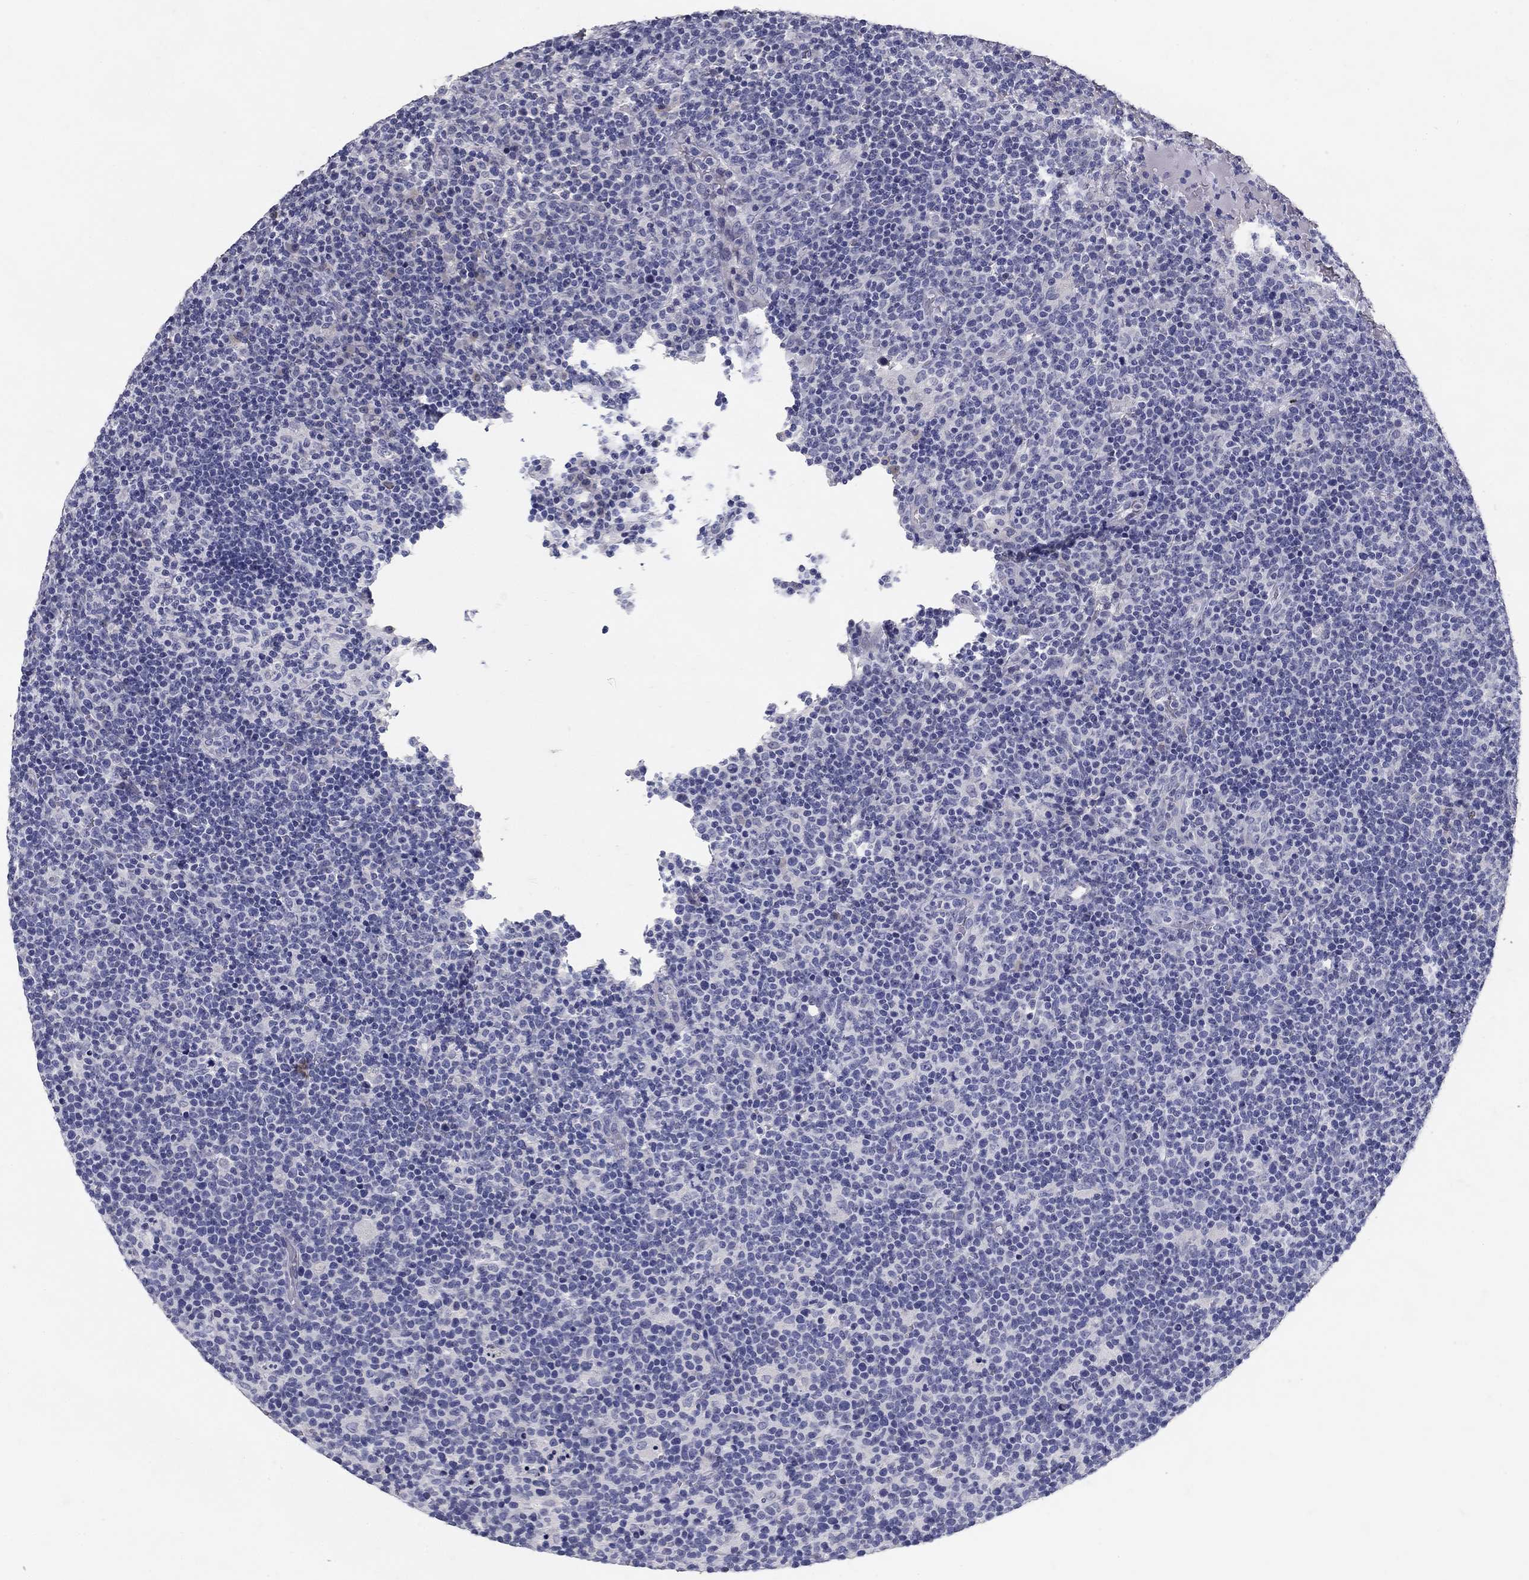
{"staining": {"intensity": "negative", "quantity": "none", "location": "none"}, "tissue": "lymphoma", "cell_type": "Tumor cells", "image_type": "cancer", "snomed": [{"axis": "morphology", "description": "Malignant lymphoma, non-Hodgkin's type, High grade"}, {"axis": "topography", "description": "Lymph node"}], "caption": "A high-resolution image shows immunohistochemistry (IHC) staining of lymphoma, which displays no significant positivity in tumor cells. (DAB (3,3'-diaminobenzidine) immunohistochemistry (IHC), high magnification).", "gene": "POMC", "patient": {"sex": "male", "age": 61}}